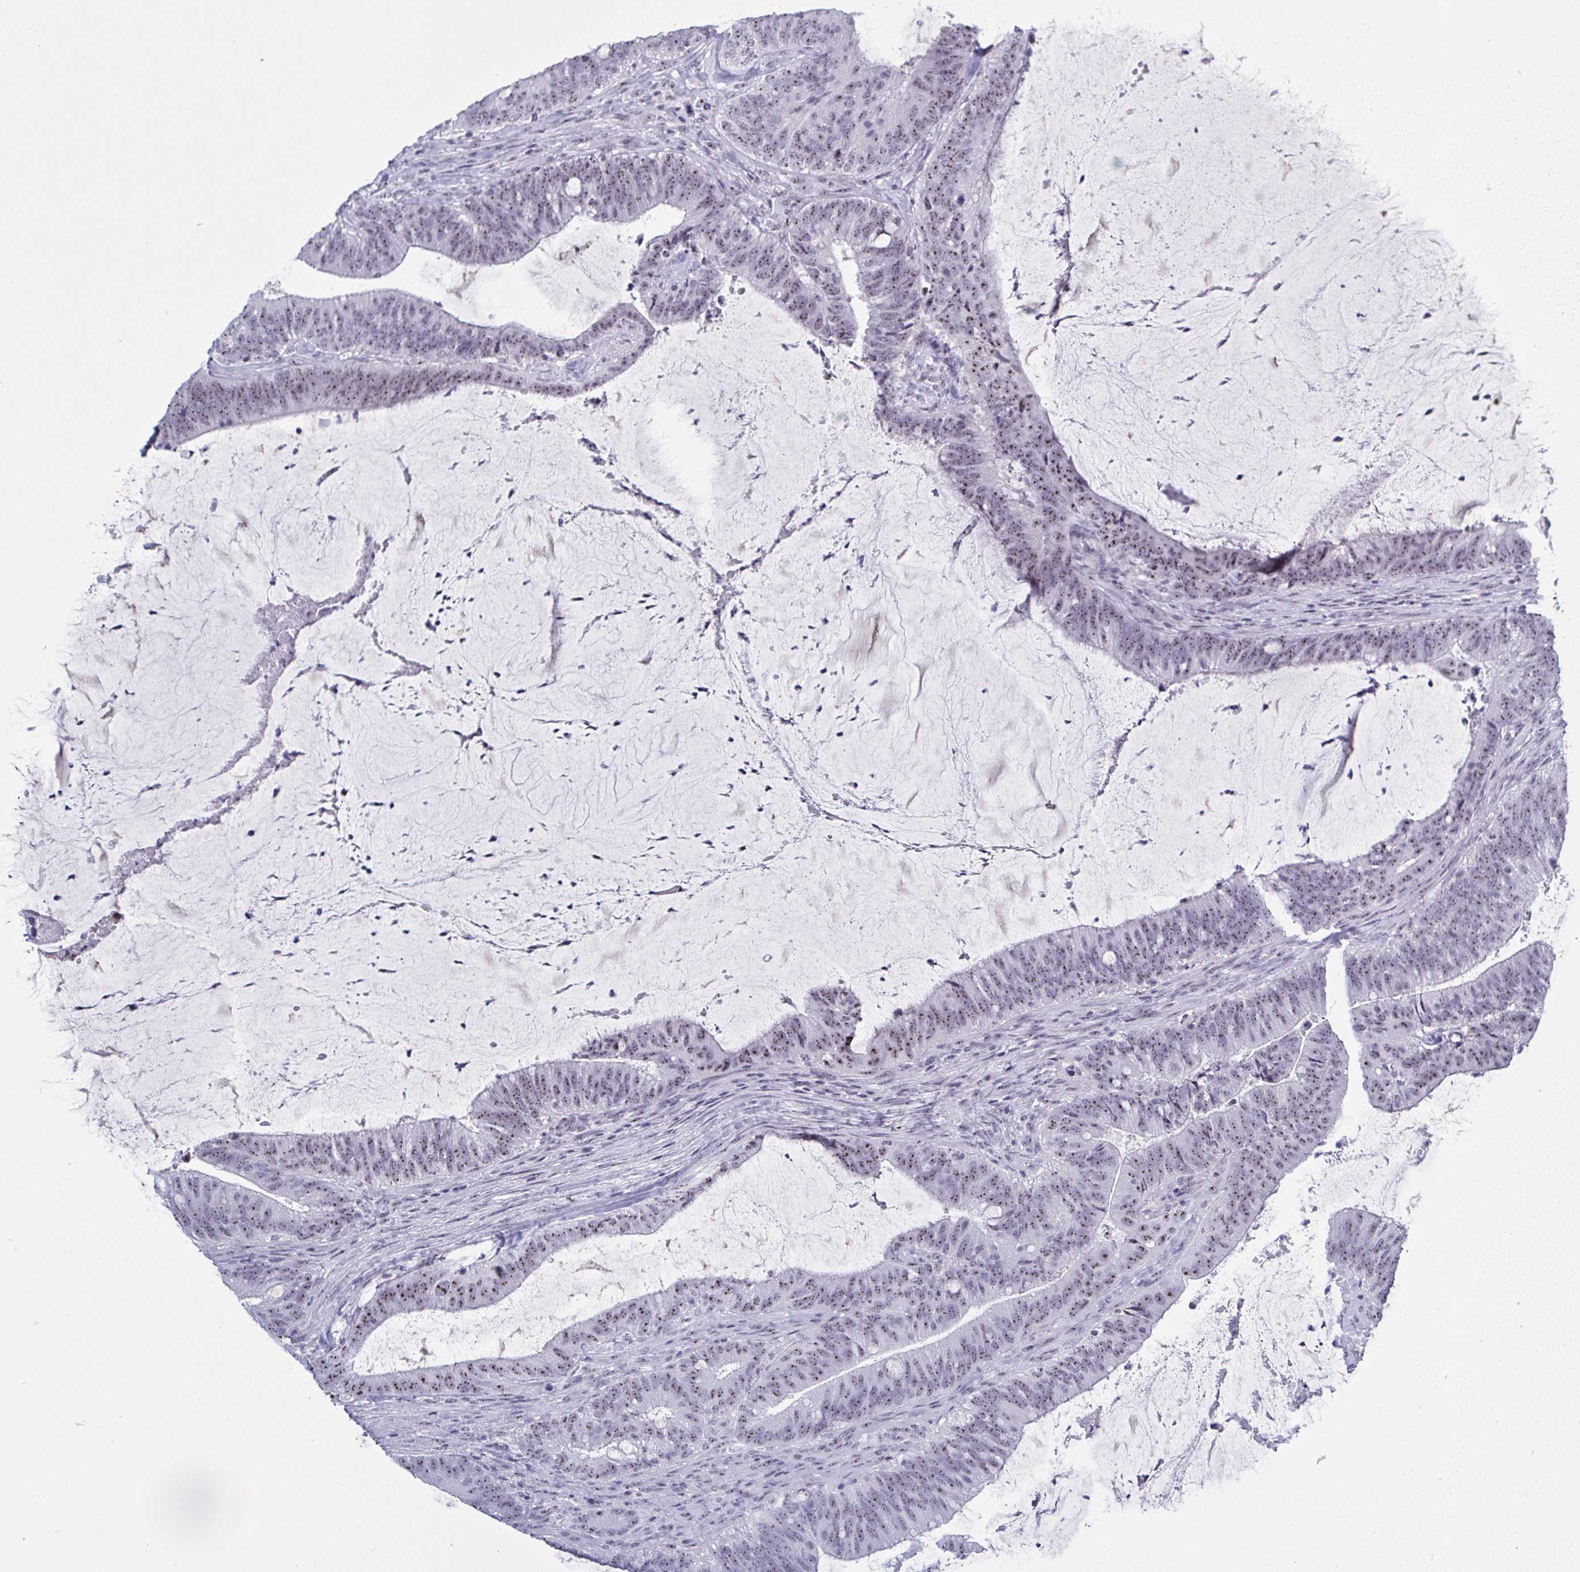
{"staining": {"intensity": "moderate", "quantity": ">75%", "location": "nuclear"}, "tissue": "colorectal cancer", "cell_type": "Tumor cells", "image_type": "cancer", "snomed": [{"axis": "morphology", "description": "Adenocarcinoma, NOS"}, {"axis": "topography", "description": "Colon"}], "caption": "Tumor cells exhibit medium levels of moderate nuclear expression in about >75% of cells in human colorectal cancer. The protein of interest is shown in brown color, while the nuclei are stained blue.", "gene": "BZW1", "patient": {"sex": "female", "age": 43}}